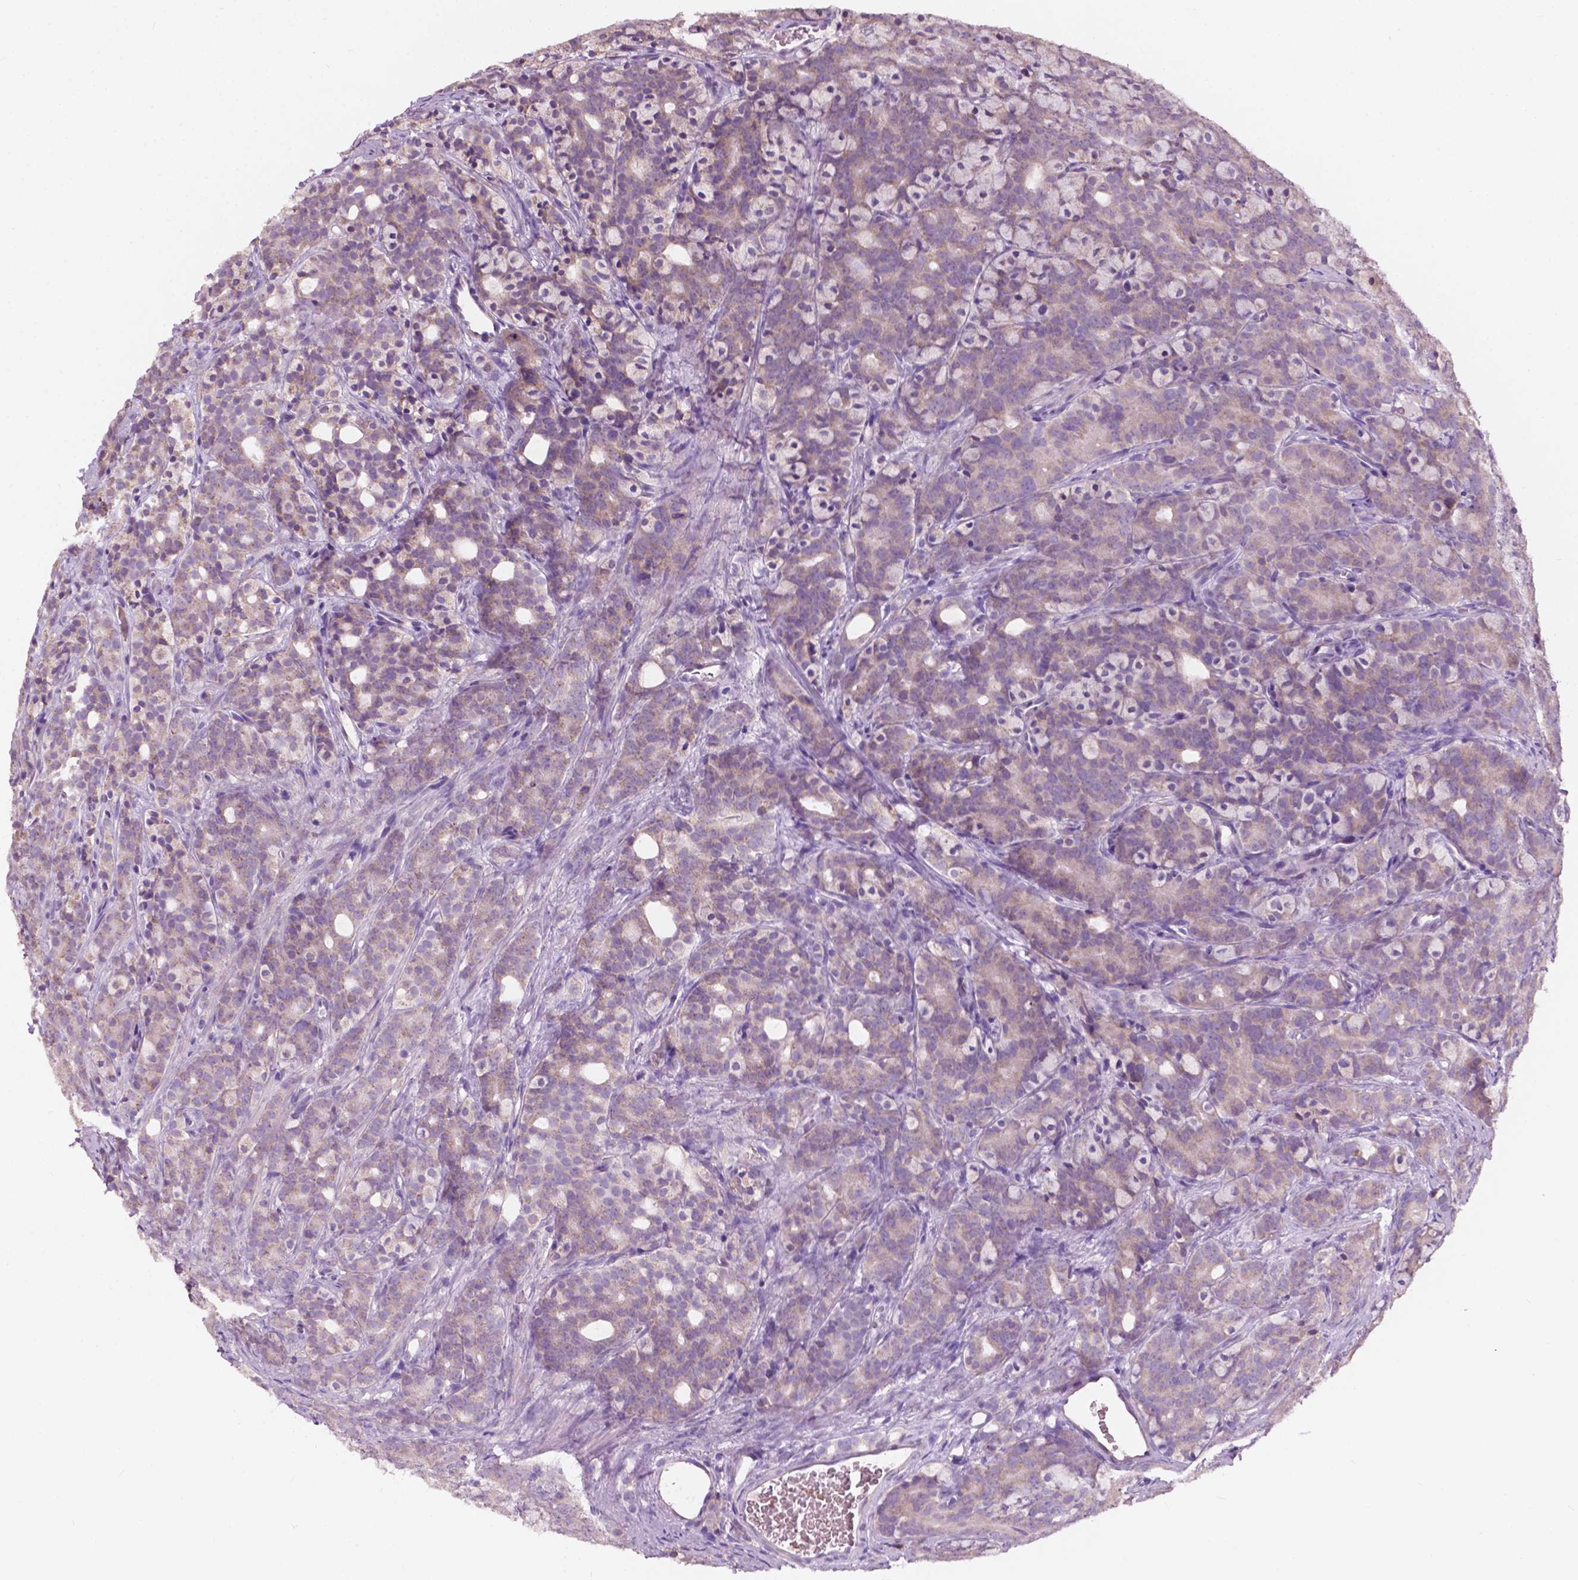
{"staining": {"intensity": "weak", "quantity": "<25%", "location": "cytoplasmic/membranous"}, "tissue": "prostate cancer", "cell_type": "Tumor cells", "image_type": "cancer", "snomed": [{"axis": "morphology", "description": "Adenocarcinoma, High grade"}, {"axis": "topography", "description": "Prostate"}], "caption": "IHC micrograph of neoplastic tissue: human adenocarcinoma (high-grade) (prostate) stained with DAB (3,3'-diaminobenzidine) reveals no significant protein staining in tumor cells.", "gene": "NDUFS1", "patient": {"sex": "male", "age": 84}}